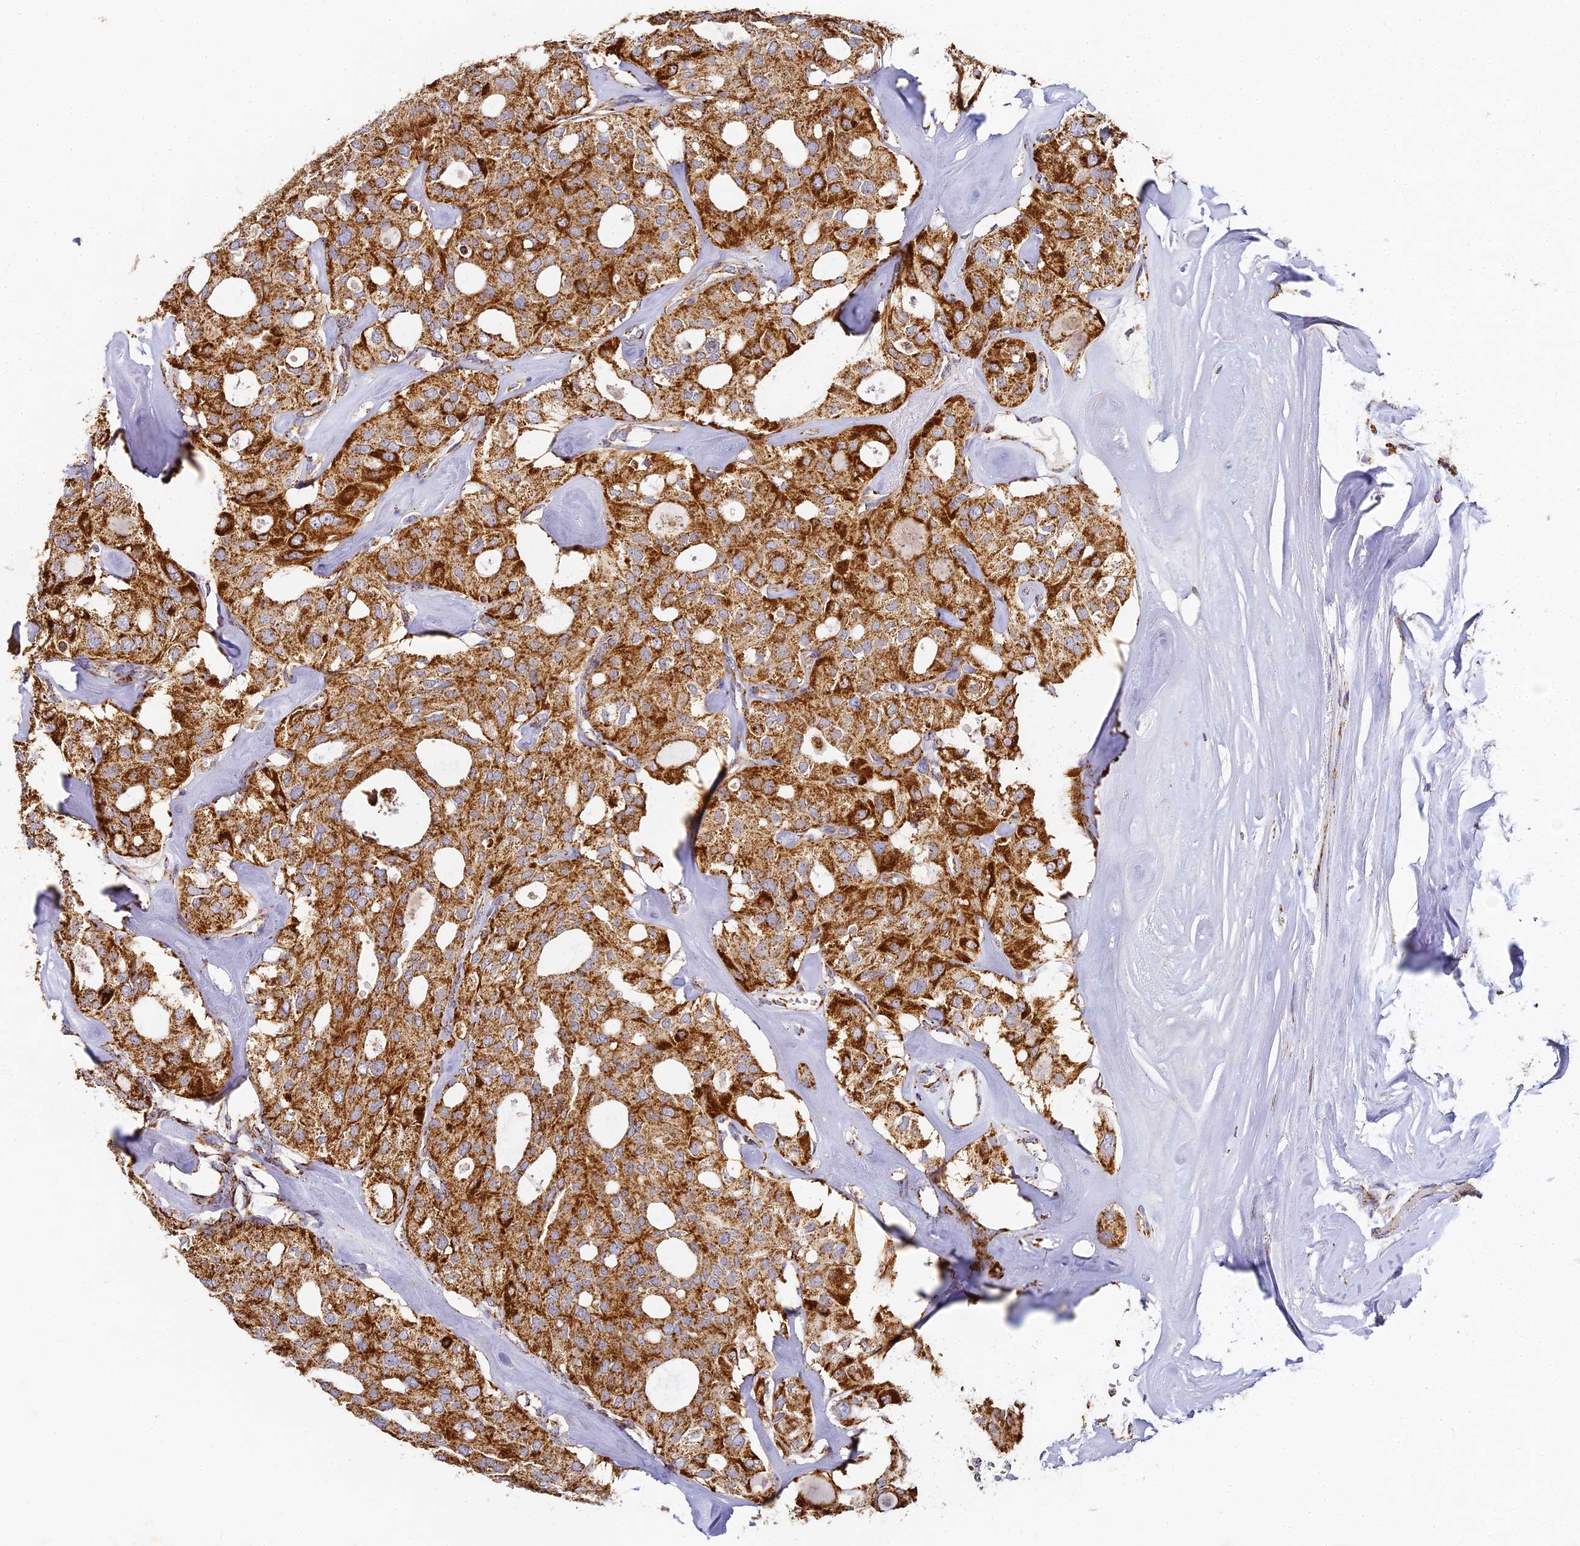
{"staining": {"intensity": "strong", "quantity": ">75%", "location": "cytoplasmic/membranous"}, "tissue": "thyroid cancer", "cell_type": "Tumor cells", "image_type": "cancer", "snomed": [{"axis": "morphology", "description": "Follicular adenoma carcinoma, NOS"}, {"axis": "topography", "description": "Thyroid gland"}], "caption": "Tumor cells show strong cytoplasmic/membranous positivity in approximately >75% of cells in thyroid cancer (follicular adenoma carcinoma). Immunohistochemistry stains the protein of interest in brown and the nuclei are stained blue.", "gene": "DONSON", "patient": {"sex": "male", "age": 75}}